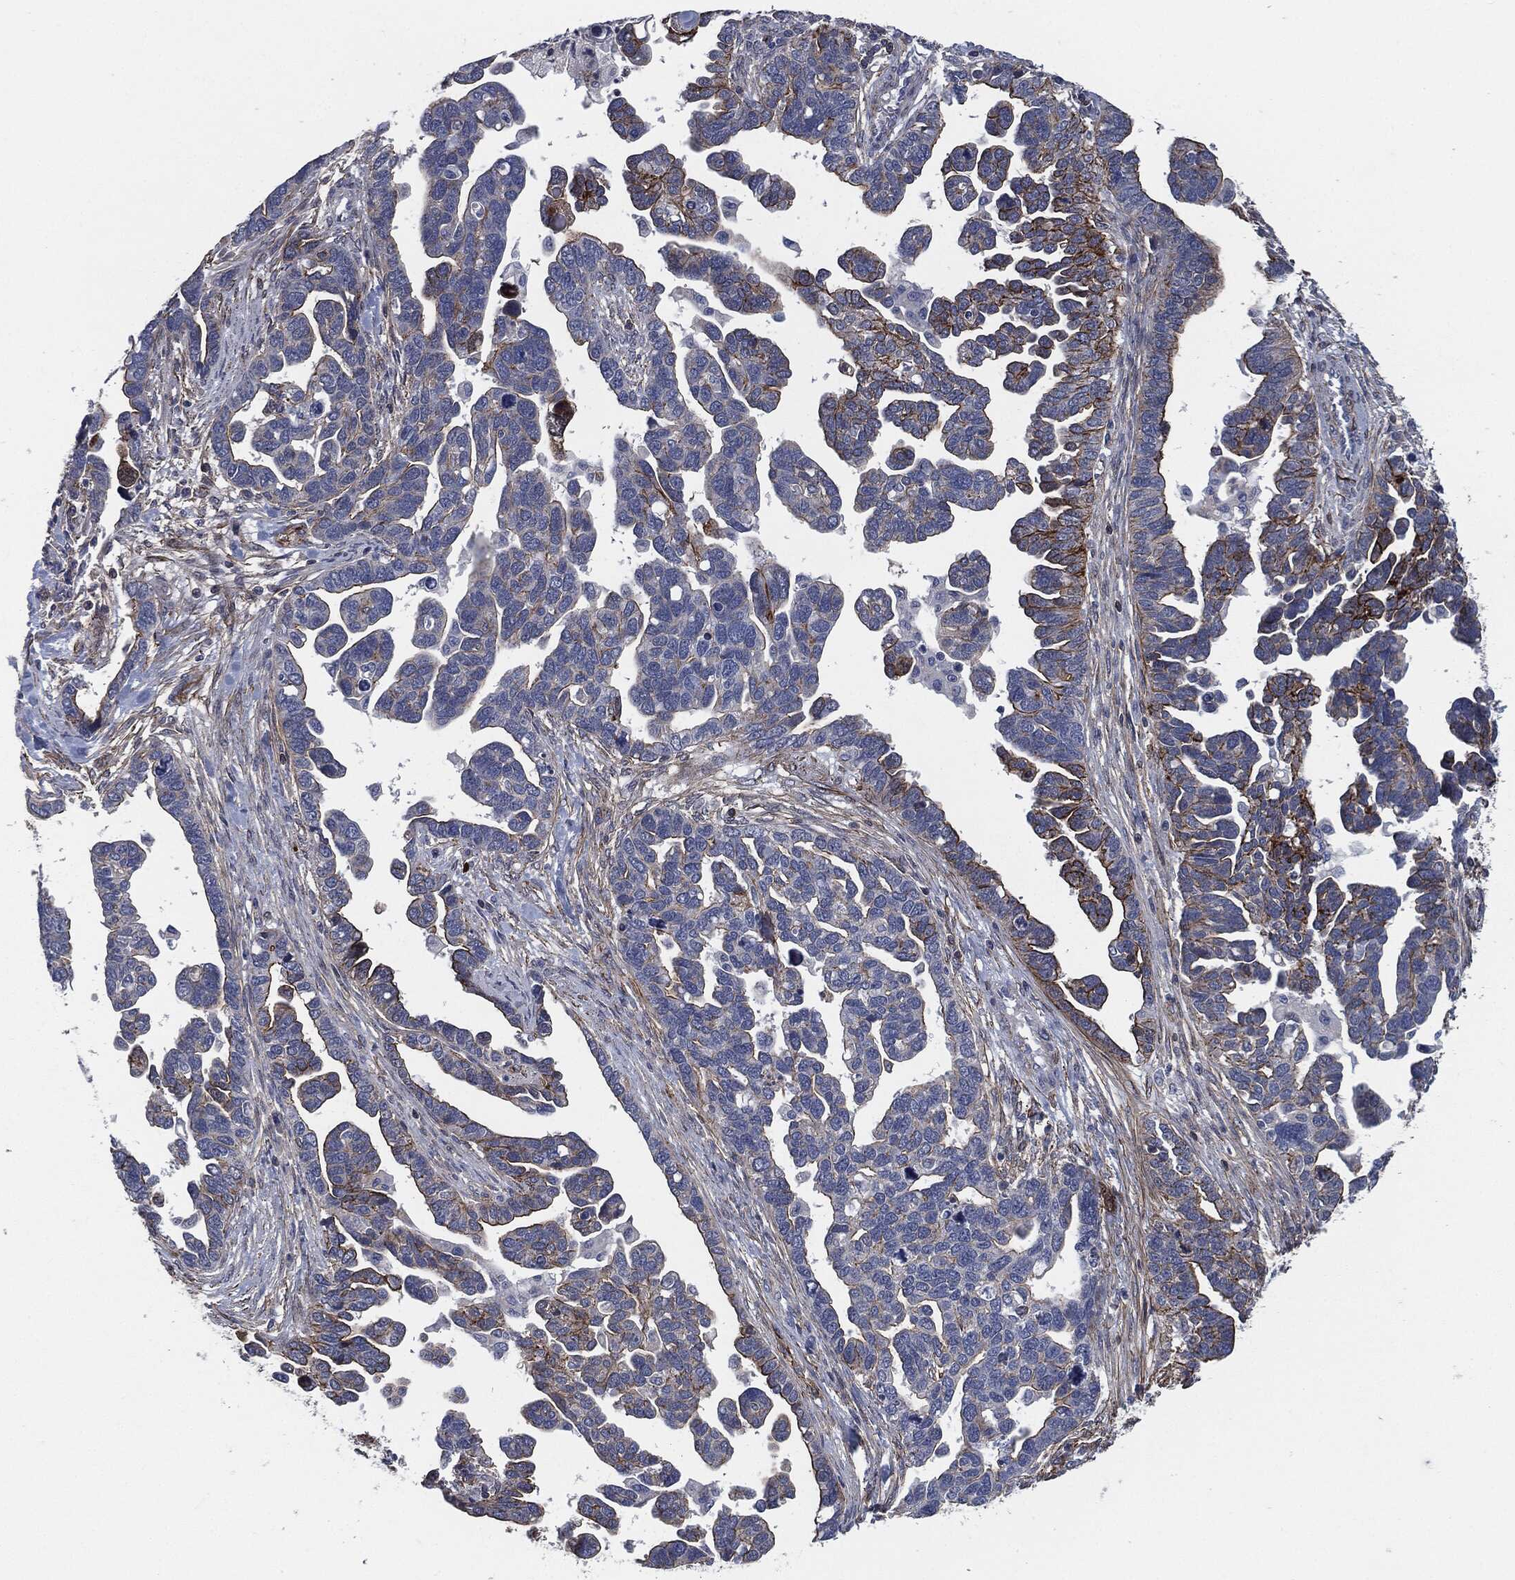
{"staining": {"intensity": "strong", "quantity": "<25%", "location": "cytoplasmic/membranous"}, "tissue": "ovarian cancer", "cell_type": "Tumor cells", "image_type": "cancer", "snomed": [{"axis": "morphology", "description": "Cystadenocarcinoma, serous, NOS"}, {"axis": "topography", "description": "Ovary"}], "caption": "Protein expression analysis of ovarian cancer (serous cystadenocarcinoma) shows strong cytoplasmic/membranous positivity in approximately <25% of tumor cells.", "gene": "SVIL", "patient": {"sex": "female", "age": 54}}